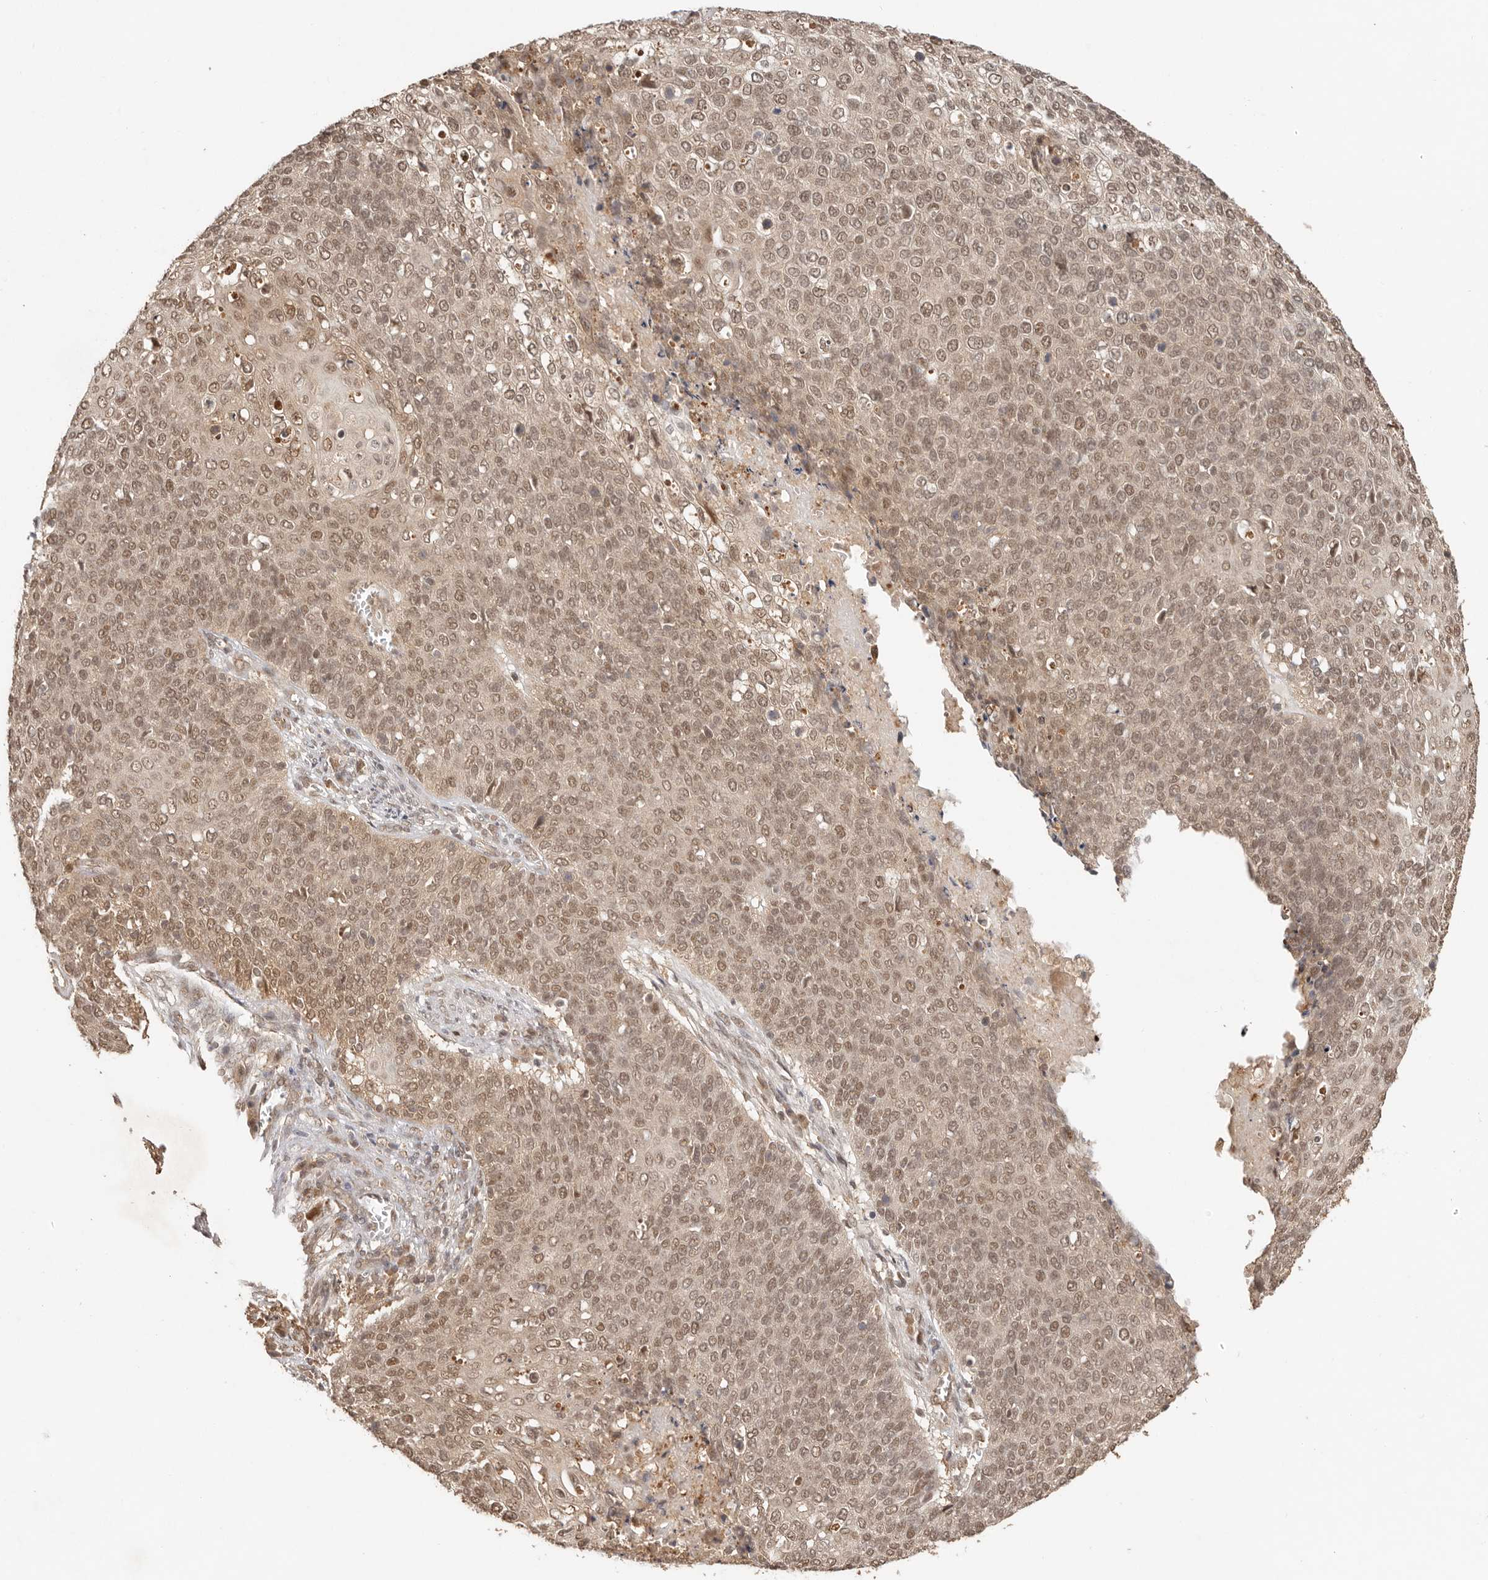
{"staining": {"intensity": "moderate", "quantity": ">75%", "location": "nuclear"}, "tissue": "cervical cancer", "cell_type": "Tumor cells", "image_type": "cancer", "snomed": [{"axis": "morphology", "description": "Squamous cell carcinoma, NOS"}, {"axis": "topography", "description": "Cervix"}], "caption": "Cervical cancer was stained to show a protein in brown. There is medium levels of moderate nuclear positivity in approximately >75% of tumor cells.", "gene": "PSMA5", "patient": {"sex": "female", "age": 39}}